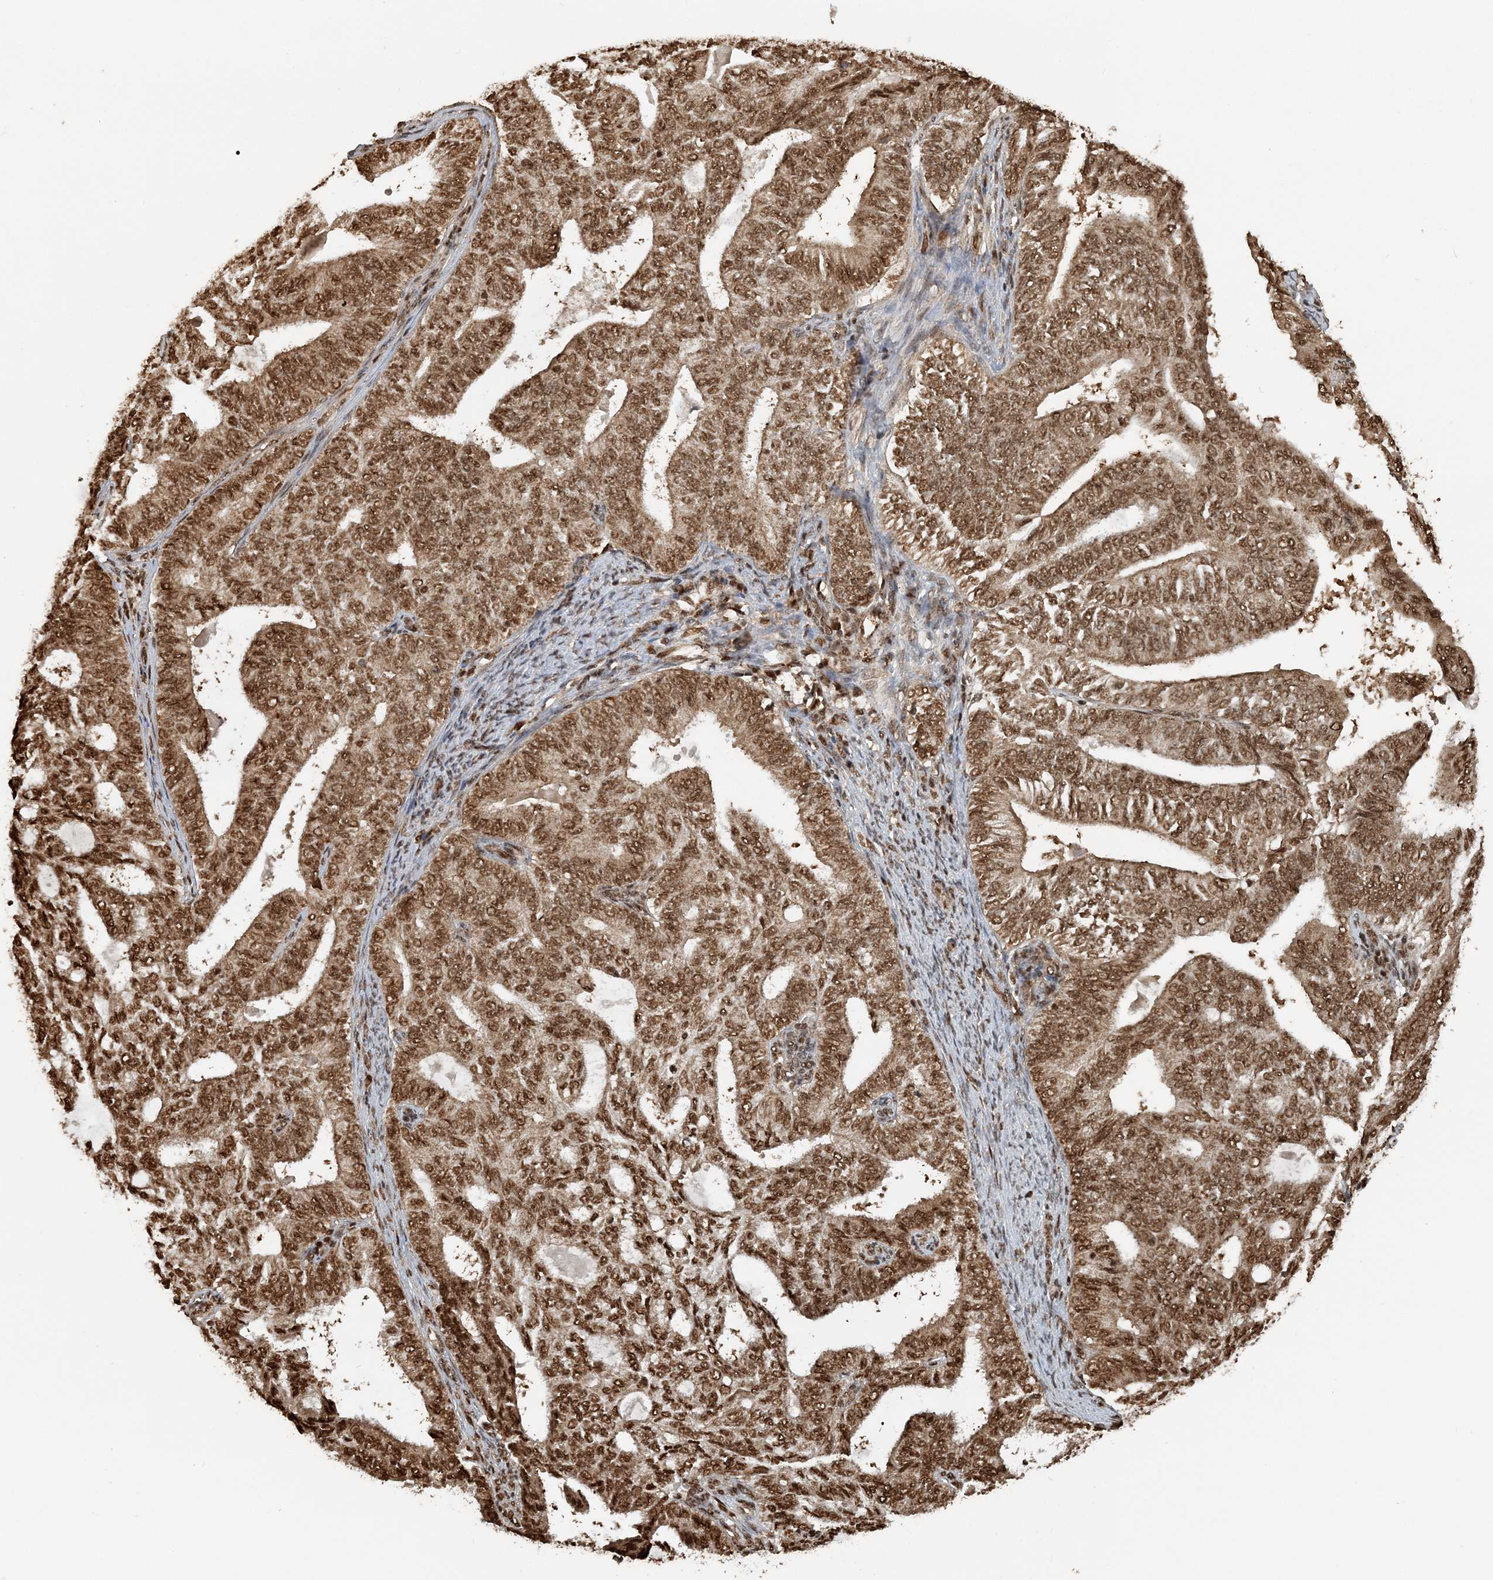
{"staining": {"intensity": "moderate", "quantity": ">75%", "location": "cytoplasmic/membranous,nuclear"}, "tissue": "endometrial cancer", "cell_type": "Tumor cells", "image_type": "cancer", "snomed": [{"axis": "morphology", "description": "Adenocarcinoma, NOS"}, {"axis": "topography", "description": "Endometrium"}], "caption": "Brown immunohistochemical staining in human adenocarcinoma (endometrial) shows moderate cytoplasmic/membranous and nuclear positivity in approximately >75% of tumor cells.", "gene": "ARHGAP35", "patient": {"sex": "female", "age": 58}}